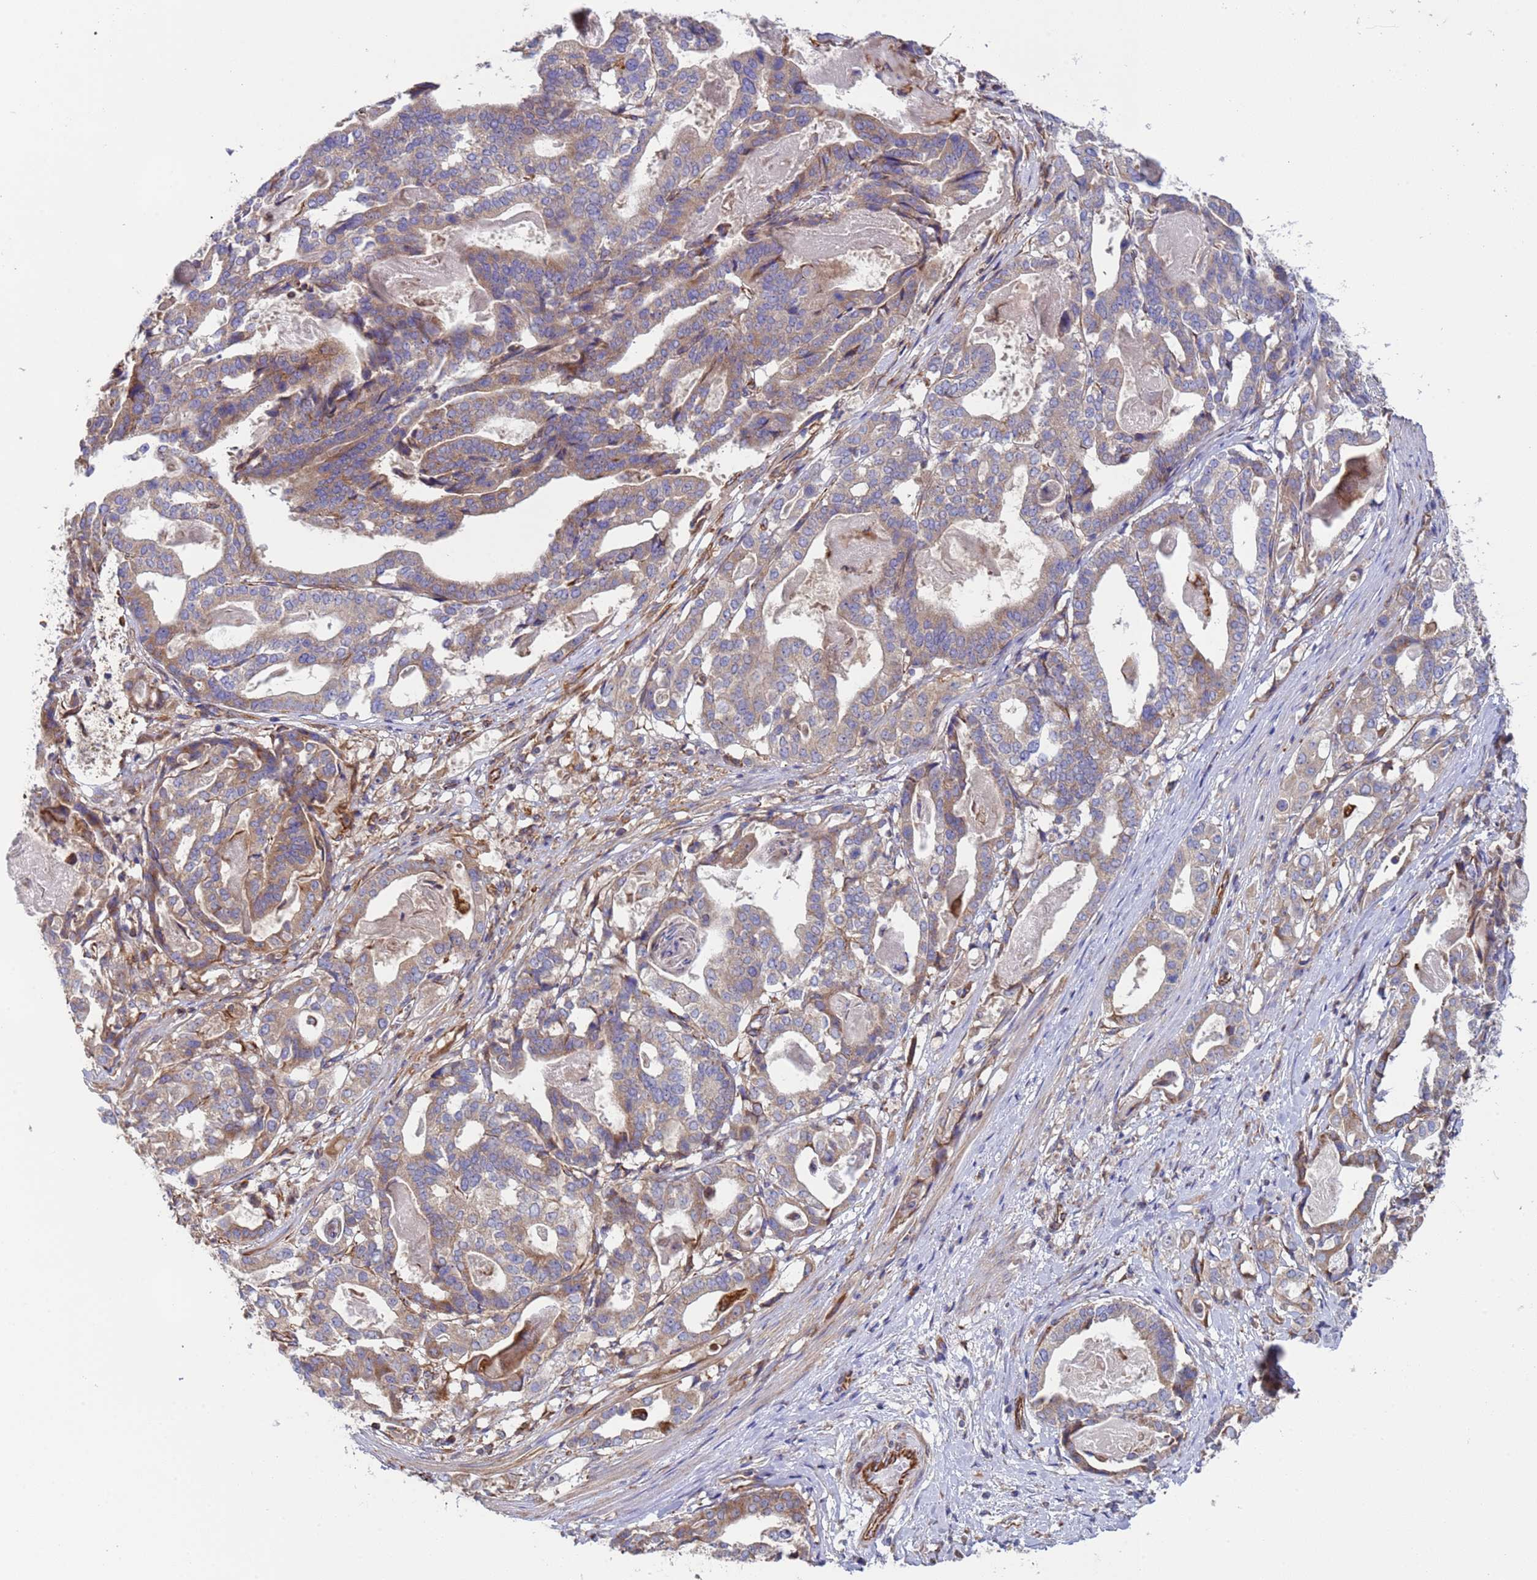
{"staining": {"intensity": "weak", "quantity": "25%-75%", "location": "cytoplasmic/membranous"}, "tissue": "stomach cancer", "cell_type": "Tumor cells", "image_type": "cancer", "snomed": [{"axis": "morphology", "description": "Adenocarcinoma, NOS"}, {"axis": "topography", "description": "Stomach"}], "caption": "Stomach cancer stained for a protein exhibits weak cytoplasmic/membranous positivity in tumor cells.", "gene": "NUDT12", "patient": {"sex": "male", "age": 48}}